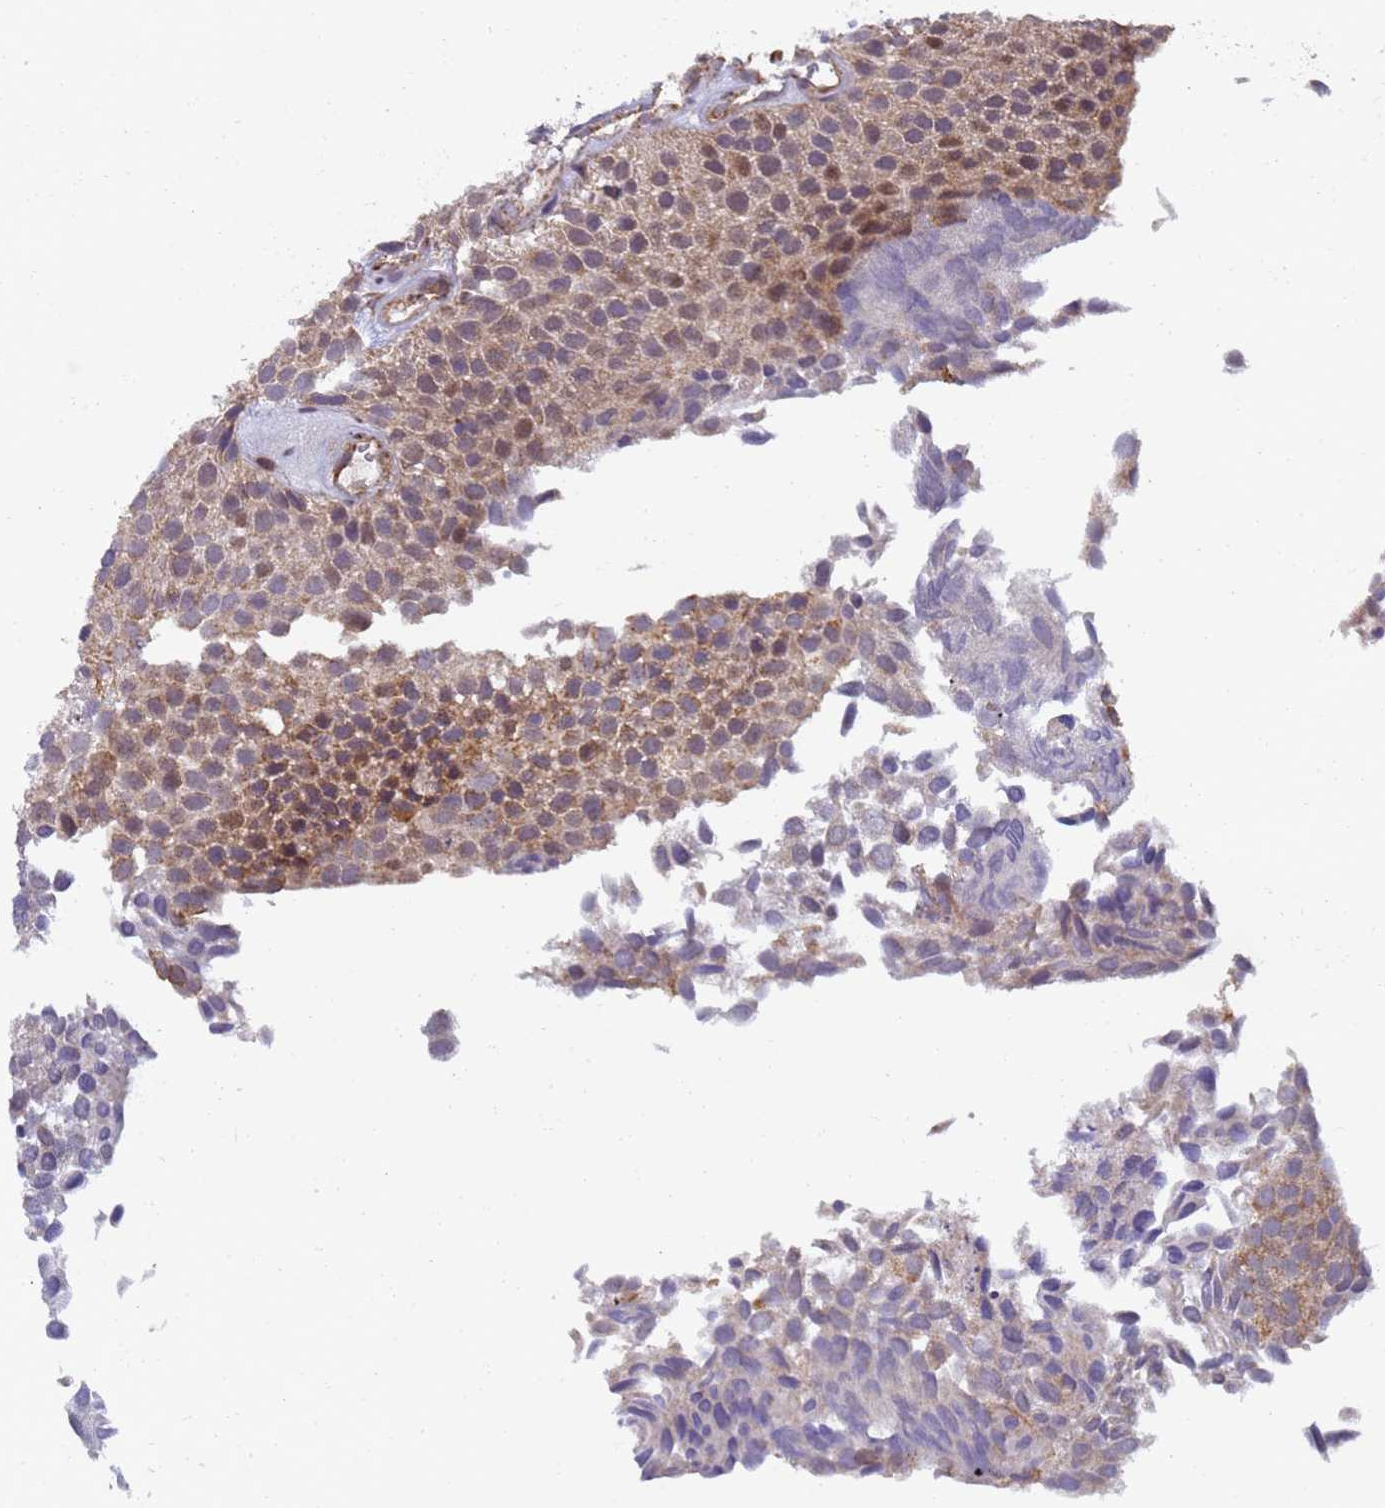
{"staining": {"intensity": "moderate", "quantity": ">75%", "location": "cytoplasmic/membranous"}, "tissue": "urothelial cancer", "cell_type": "Tumor cells", "image_type": "cancer", "snomed": [{"axis": "morphology", "description": "Urothelial carcinoma, Low grade"}, {"axis": "topography", "description": "Urinary bladder"}], "caption": "This photomicrograph displays immunohistochemistry staining of human urothelial carcinoma (low-grade), with medium moderate cytoplasmic/membranous expression in approximately >75% of tumor cells.", "gene": "RAPGEF3", "patient": {"sex": "male", "age": 89}}